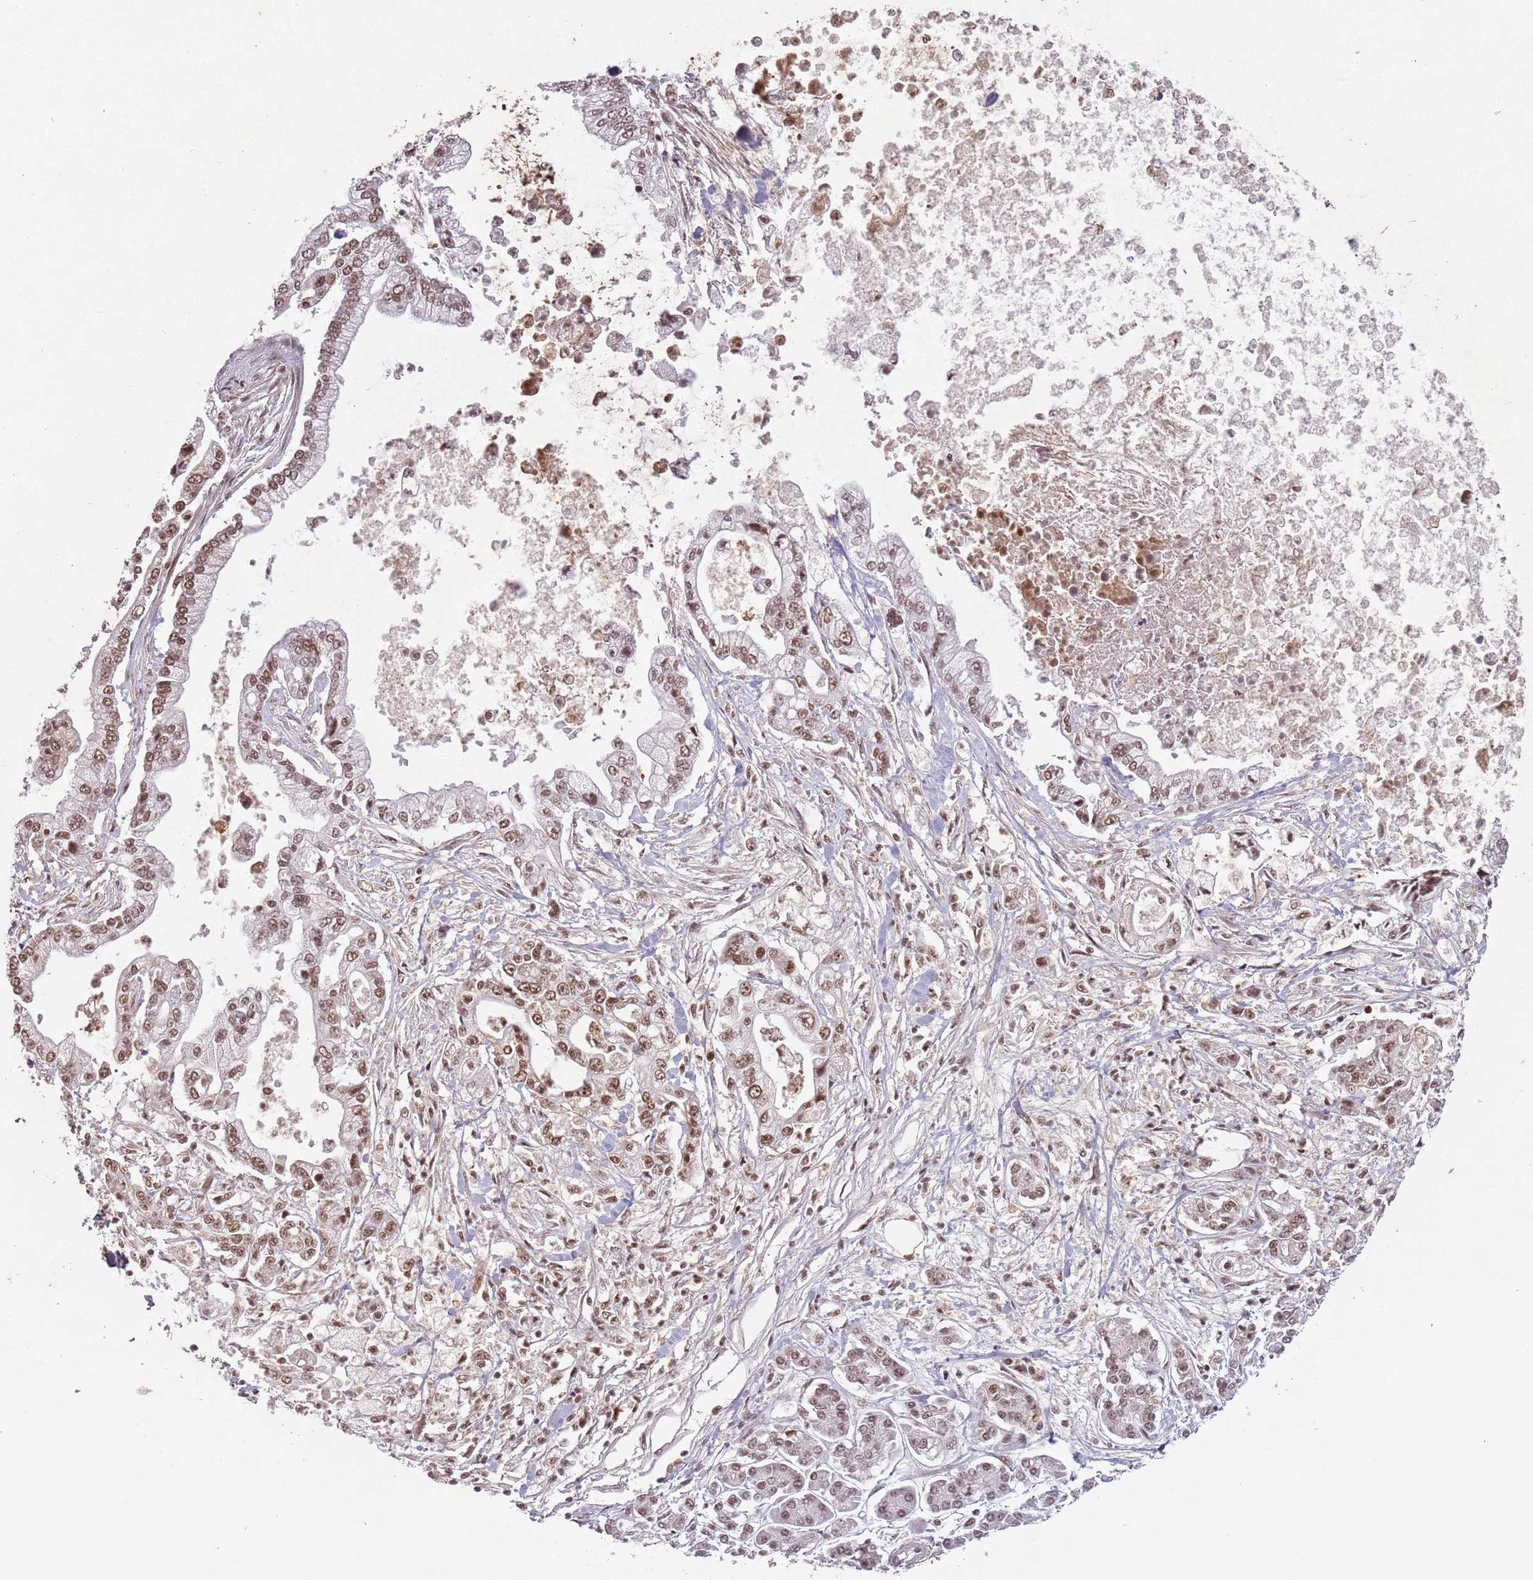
{"staining": {"intensity": "moderate", "quantity": ">75%", "location": "nuclear"}, "tissue": "pancreatic cancer", "cell_type": "Tumor cells", "image_type": "cancer", "snomed": [{"axis": "morphology", "description": "Adenocarcinoma, NOS"}, {"axis": "topography", "description": "Pancreas"}], "caption": "Protein expression analysis of pancreatic cancer reveals moderate nuclear positivity in about >75% of tumor cells. Using DAB (brown) and hematoxylin (blue) stains, captured at high magnification using brightfield microscopy.", "gene": "NCBP1", "patient": {"sex": "male", "age": 69}}